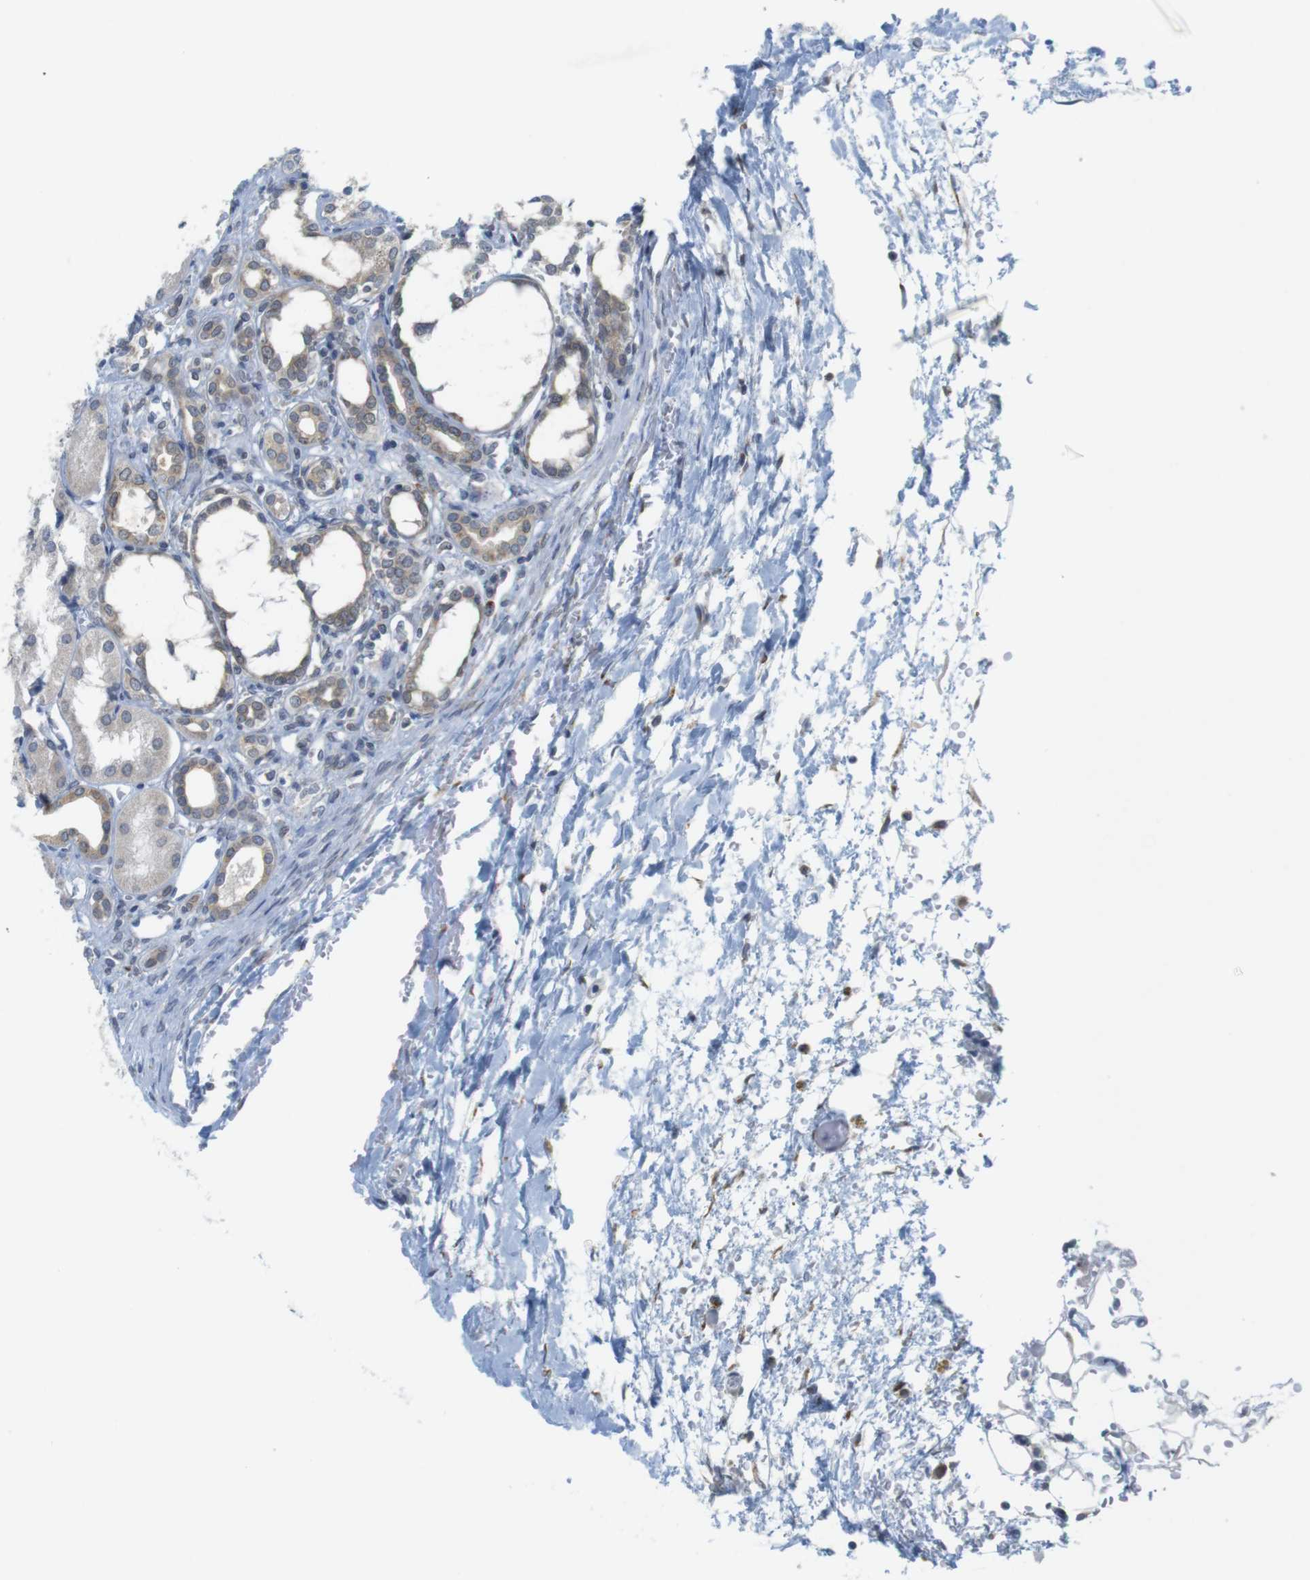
{"staining": {"intensity": "weak", "quantity": "<25%", "location": "cytoplasmic/membranous"}, "tissue": "kidney", "cell_type": "Cells in glomeruli", "image_type": "normal", "snomed": [{"axis": "morphology", "description": "Normal tissue, NOS"}, {"axis": "topography", "description": "Kidney"}], "caption": "Image shows no significant protein staining in cells in glomeruli of normal kidney. The staining is performed using DAB brown chromogen with nuclei counter-stained in using hematoxylin.", "gene": "ERGIC3", "patient": {"sex": "male", "age": 7}}